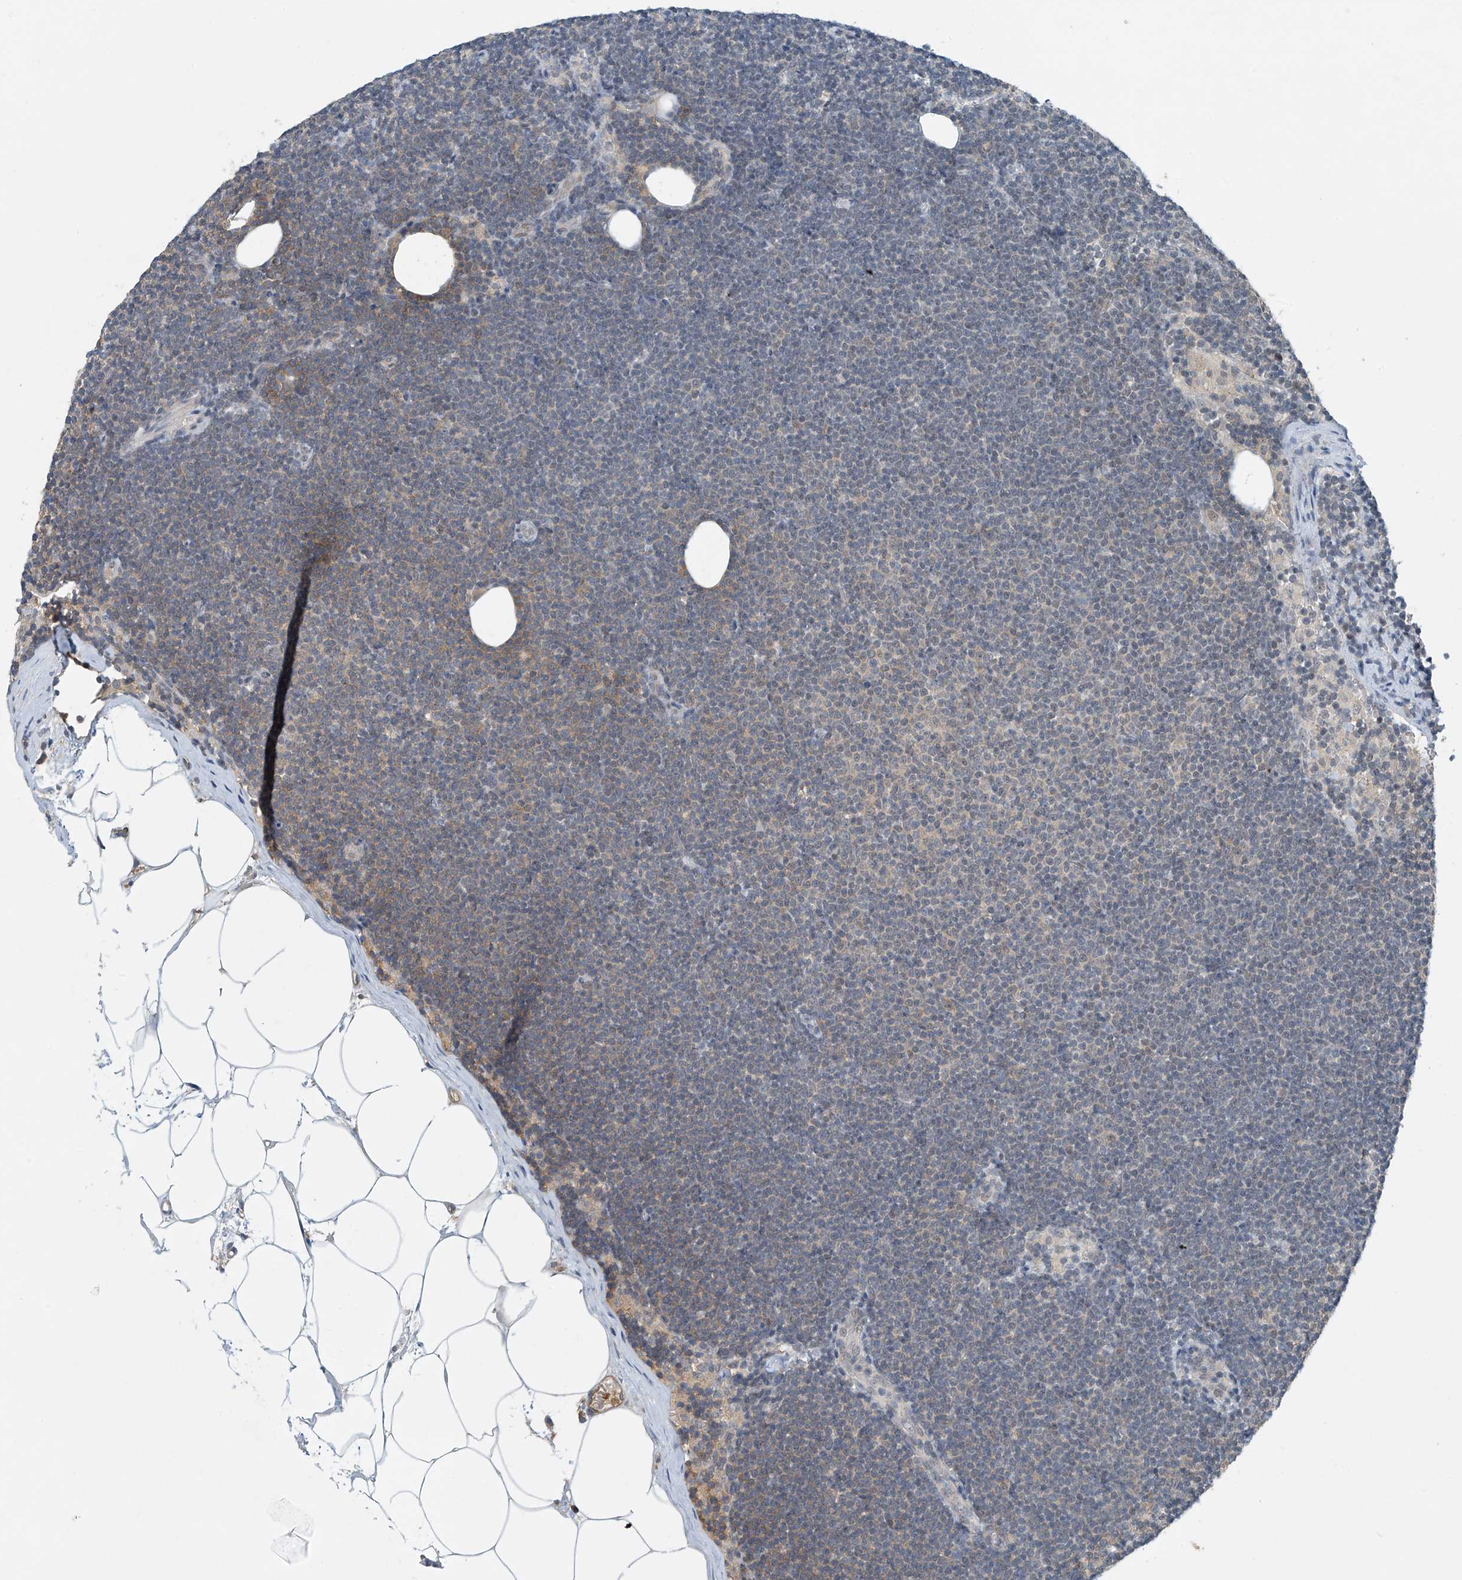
{"staining": {"intensity": "negative", "quantity": "none", "location": "none"}, "tissue": "lymphoma", "cell_type": "Tumor cells", "image_type": "cancer", "snomed": [{"axis": "morphology", "description": "Malignant lymphoma, non-Hodgkin's type, Low grade"}, {"axis": "topography", "description": "Lymph node"}], "caption": "High power microscopy micrograph of an immunohistochemistry image of lymphoma, revealing no significant staining in tumor cells.", "gene": "TAF8", "patient": {"sex": "female", "age": 53}}